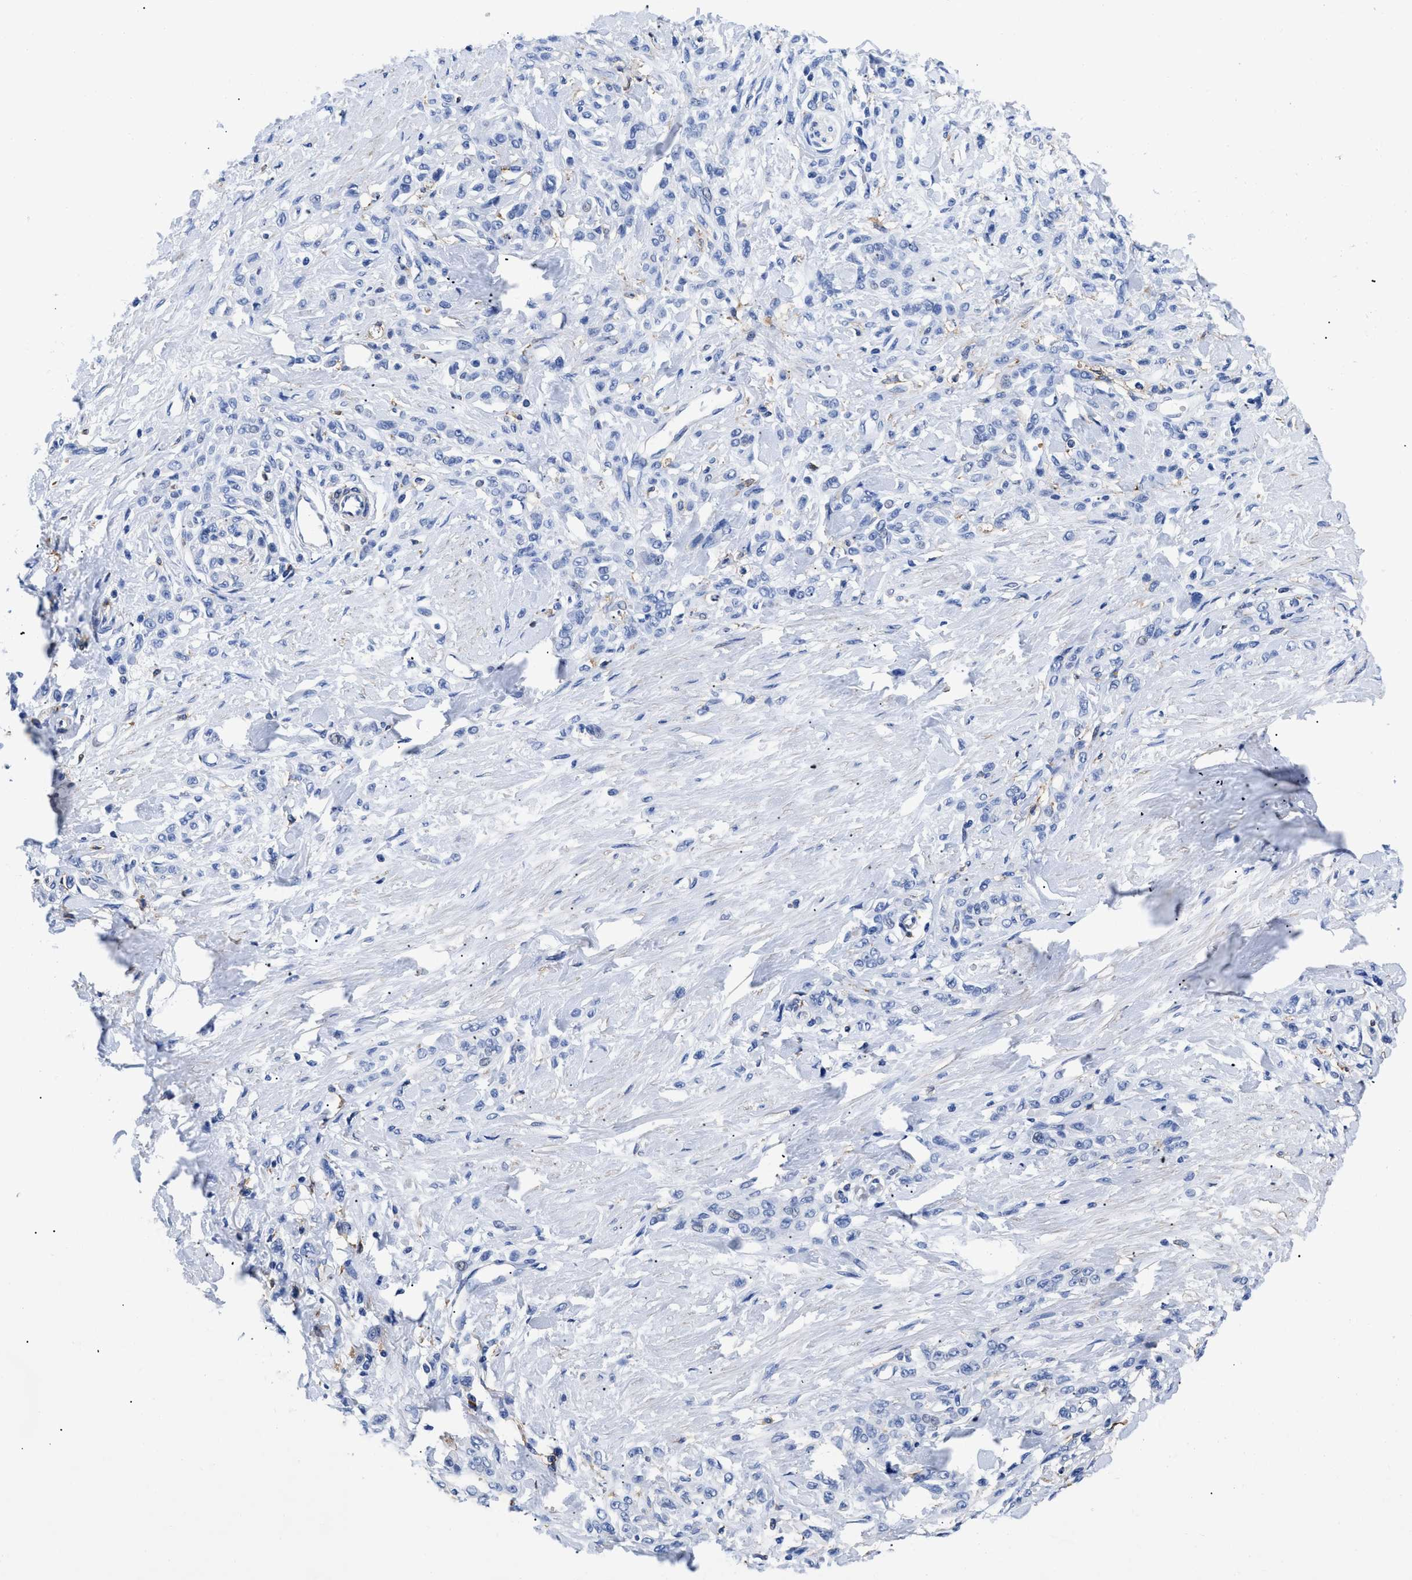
{"staining": {"intensity": "negative", "quantity": "none", "location": "none"}, "tissue": "stomach cancer", "cell_type": "Tumor cells", "image_type": "cancer", "snomed": [{"axis": "morphology", "description": "Normal tissue, NOS"}, {"axis": "morphology", "description": "Adenocarcinoma, NOS"}, {"axis": "topography", "description": "Stomach"}], "caption": "Tumor cells show no significant protein expression in stomach adenocarcinoma.", "gene": "HLA-DPA1", "patient": {"sex": "male", "age": 82}}